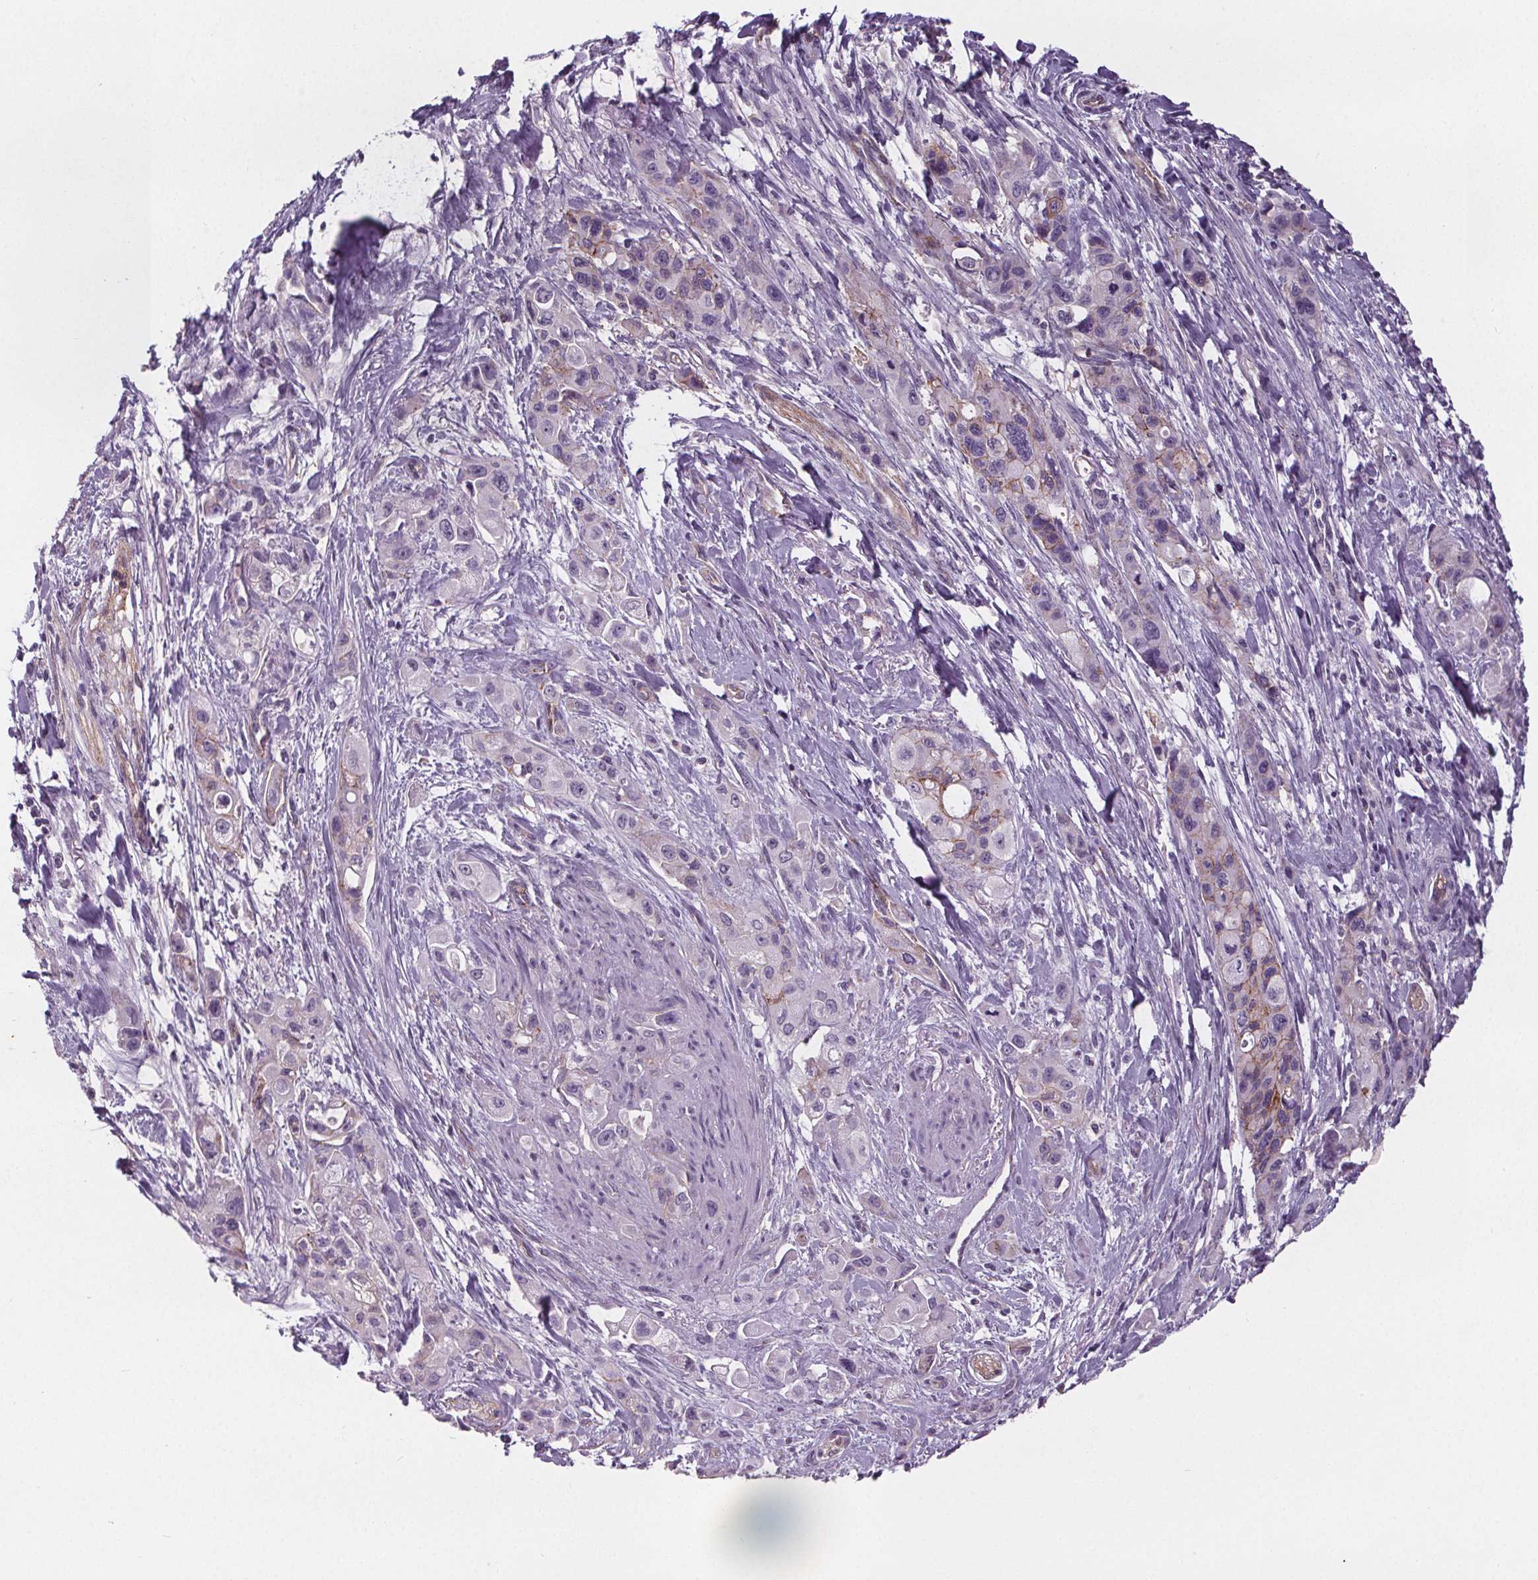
{"staining": {"intensity": "negative", "quantity": "none", "location": "none"}, "tissue": "pancreatic cancer", "cell_type": "Tumor cells", "image_type": "cancer", "snomed": [{"axis": "morphology", "description": "Adenocarcinoma, NOS"}, {"axis": "topography", "description": "Pancreas"}], "caption": "There is no significant expression in tumor cells of adenocarcinoma (pancreatic).", "gene": "ATP1A1", "patient": {"sex": "female", "age": 66}}